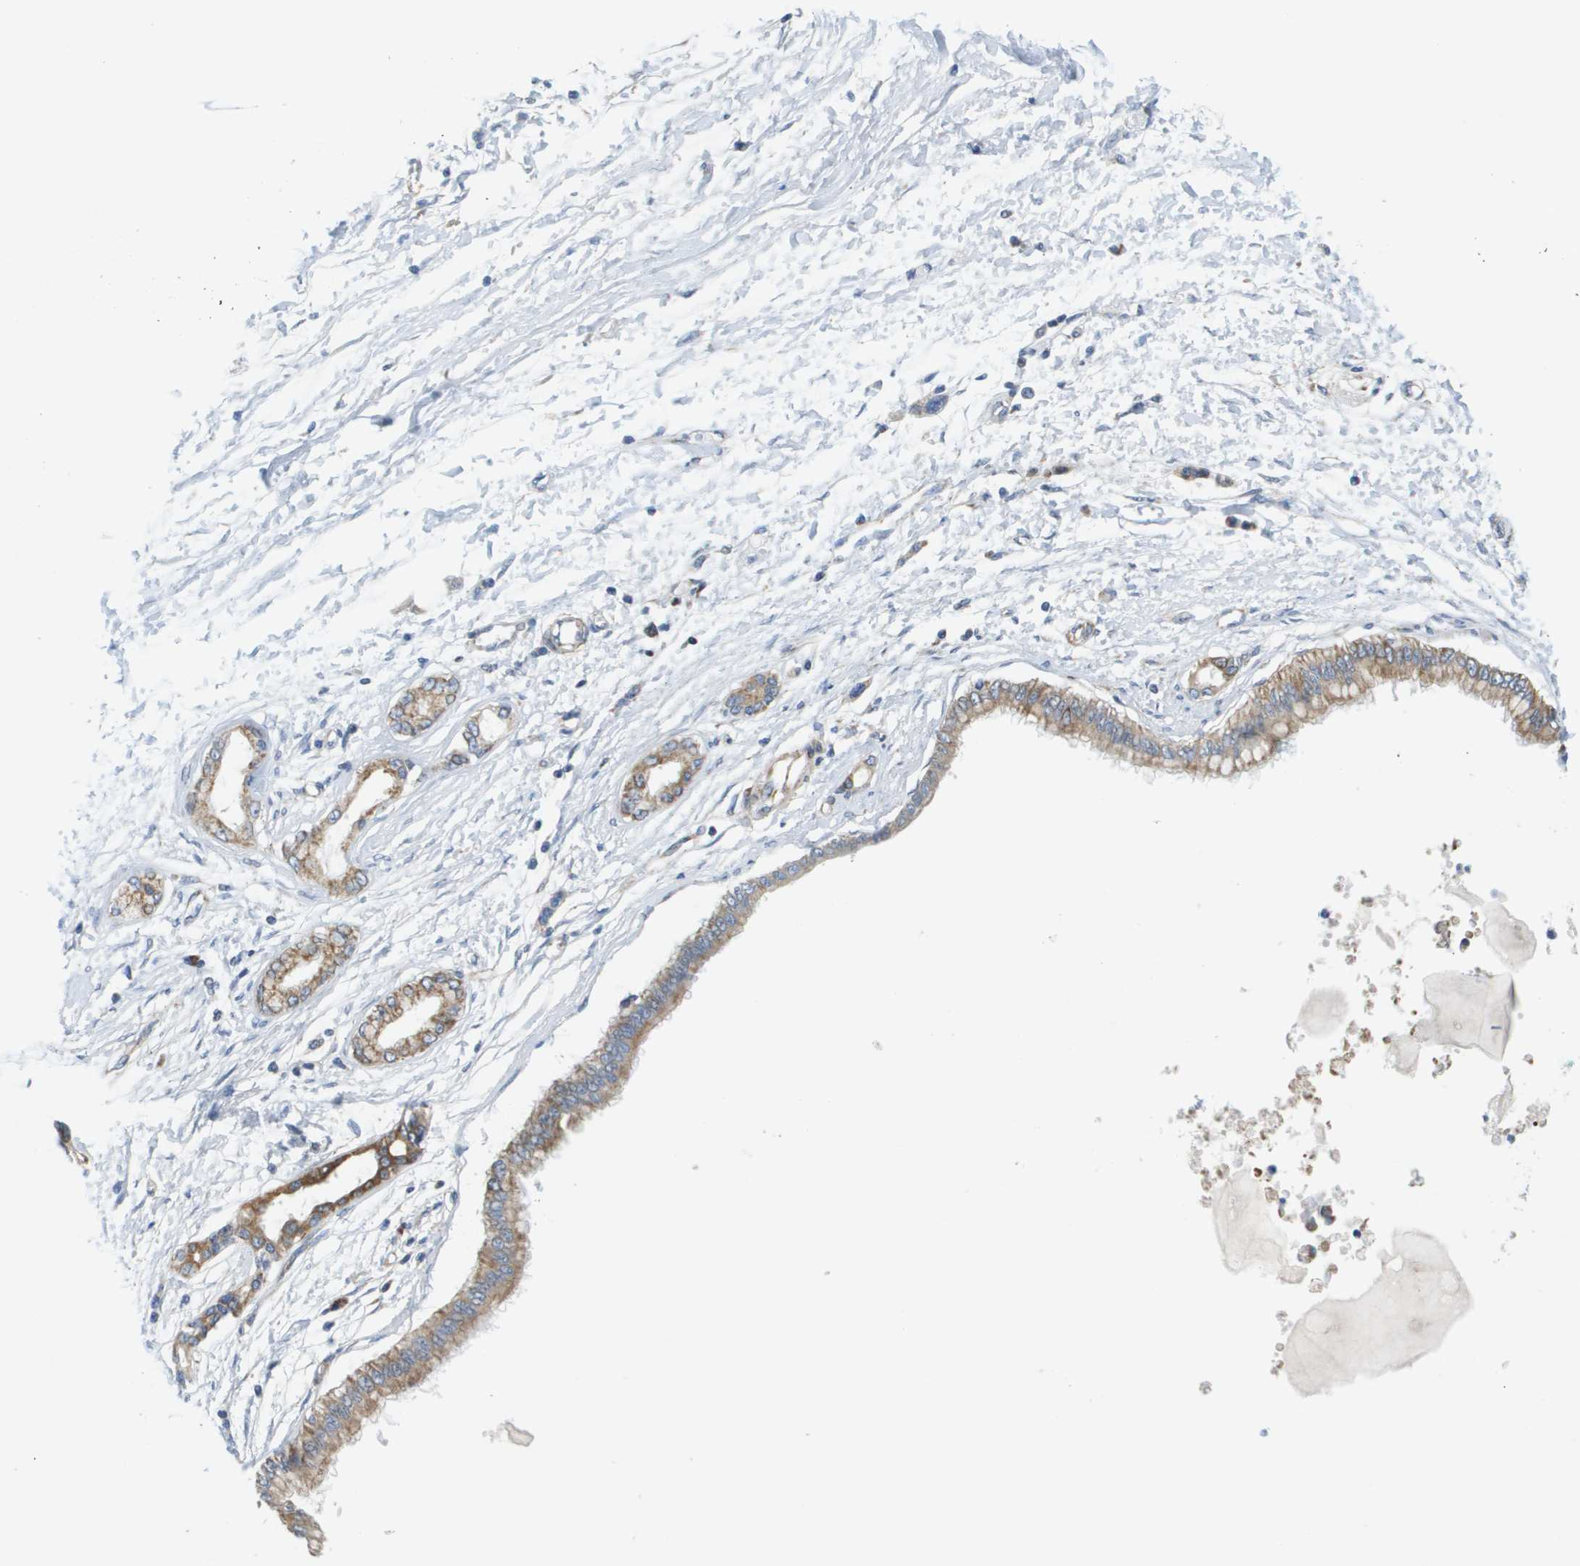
{"staining": {"intensity": "moderate", "quantity": ">75%", "location": "cytoplasmic/membranous"}, "tissue": "pancreatic cancer", "cell_type": "Tumor cells", "image_type": "cancer", "snomed": [{"axis": "morphology", "description": "Adenocarcinoma, NOS"}, {"axis": "topography", "description": "Pancreas"}], "caption": "IHC staining of adenocarcinoma (pancreatic), which exhibits medium levels of moderate cytoplasmic/membranous staining in approximately >75% of tumor cells indicating moderate cytoplasmic/membranous protein positivity. The staining was performed using DAB (brown) for protein detection and nuclei were counterstained in hematoxylin (blue).", "gene": "KRT23", "patient": {"sex": "male", "age": 56}}